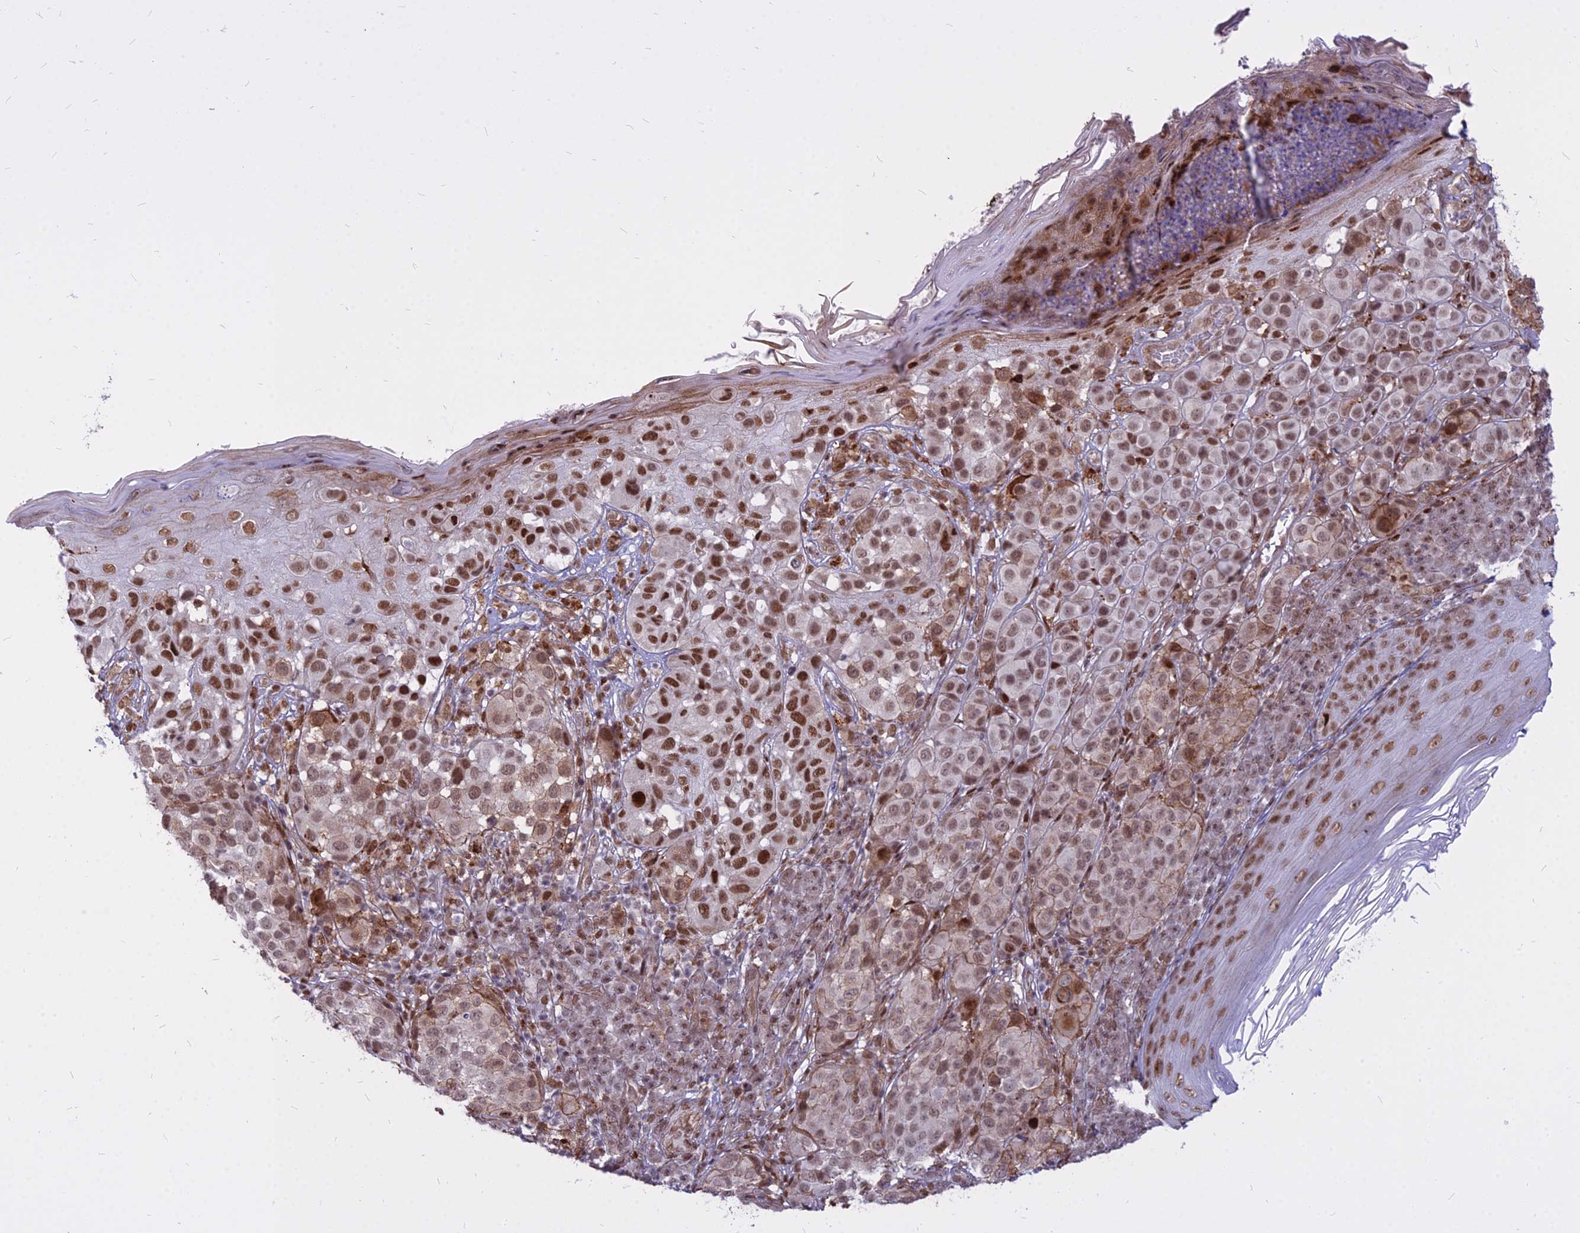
{"staining": {"intensity": "moderate", "quantity": ">75%", "location": "nuclear"}, "tissue": "melanoma", "cell_type": "Tumor cells", "image_type": "cancer", "snomed": [{"axis": "morphology", "description": "Malignant melanoma, NOS"}, {"axis": "topography", "description": "Skin"}], "caption": "Melanoma stained with a protein marker shows moderate staining in tumor cells.", "gene": "ALG10", "patient": {"sex": "male", "age": 38}}